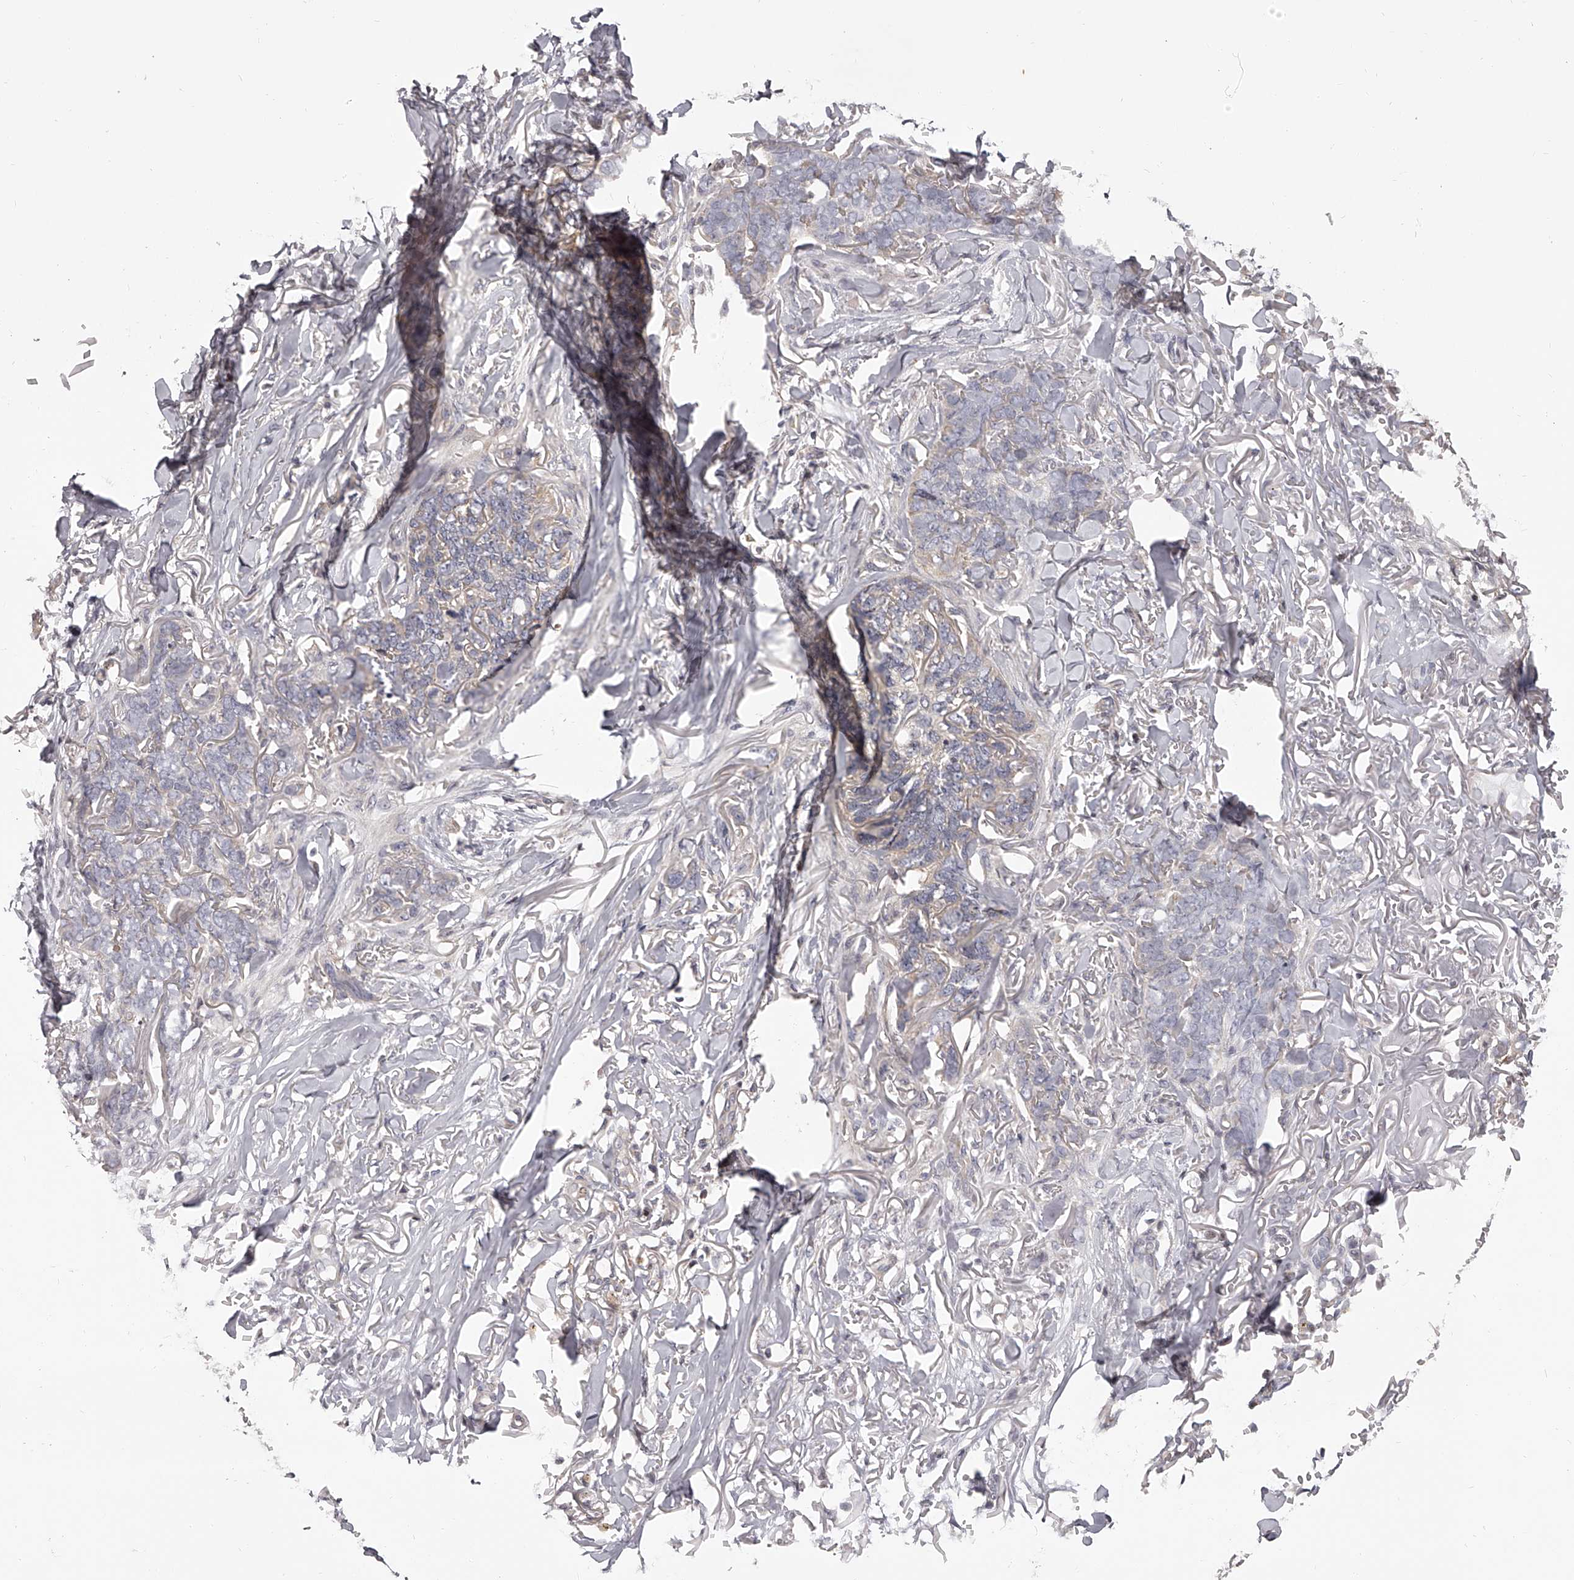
{"staining": {"intensity": "negative", "quantity": "none", "location": "none"}, "tissue": "skin cancer", "cell_type": "Tumor cells", "image_type": "cancer", "snomed": [{"axis": "morphology", "description": "Normal tissue, NOS"}, {"axis": "morphology", "description": "Basal cell carcinoma"}, {"axis": "topography", "description": "Skin"}], "caption": "Micrograph shows no protein staining in tumor cells of skin cancer (basal cell carcinoma) tissue.", "gene": "PFDN2", "patient": {"sex": "male", "age": 77}}